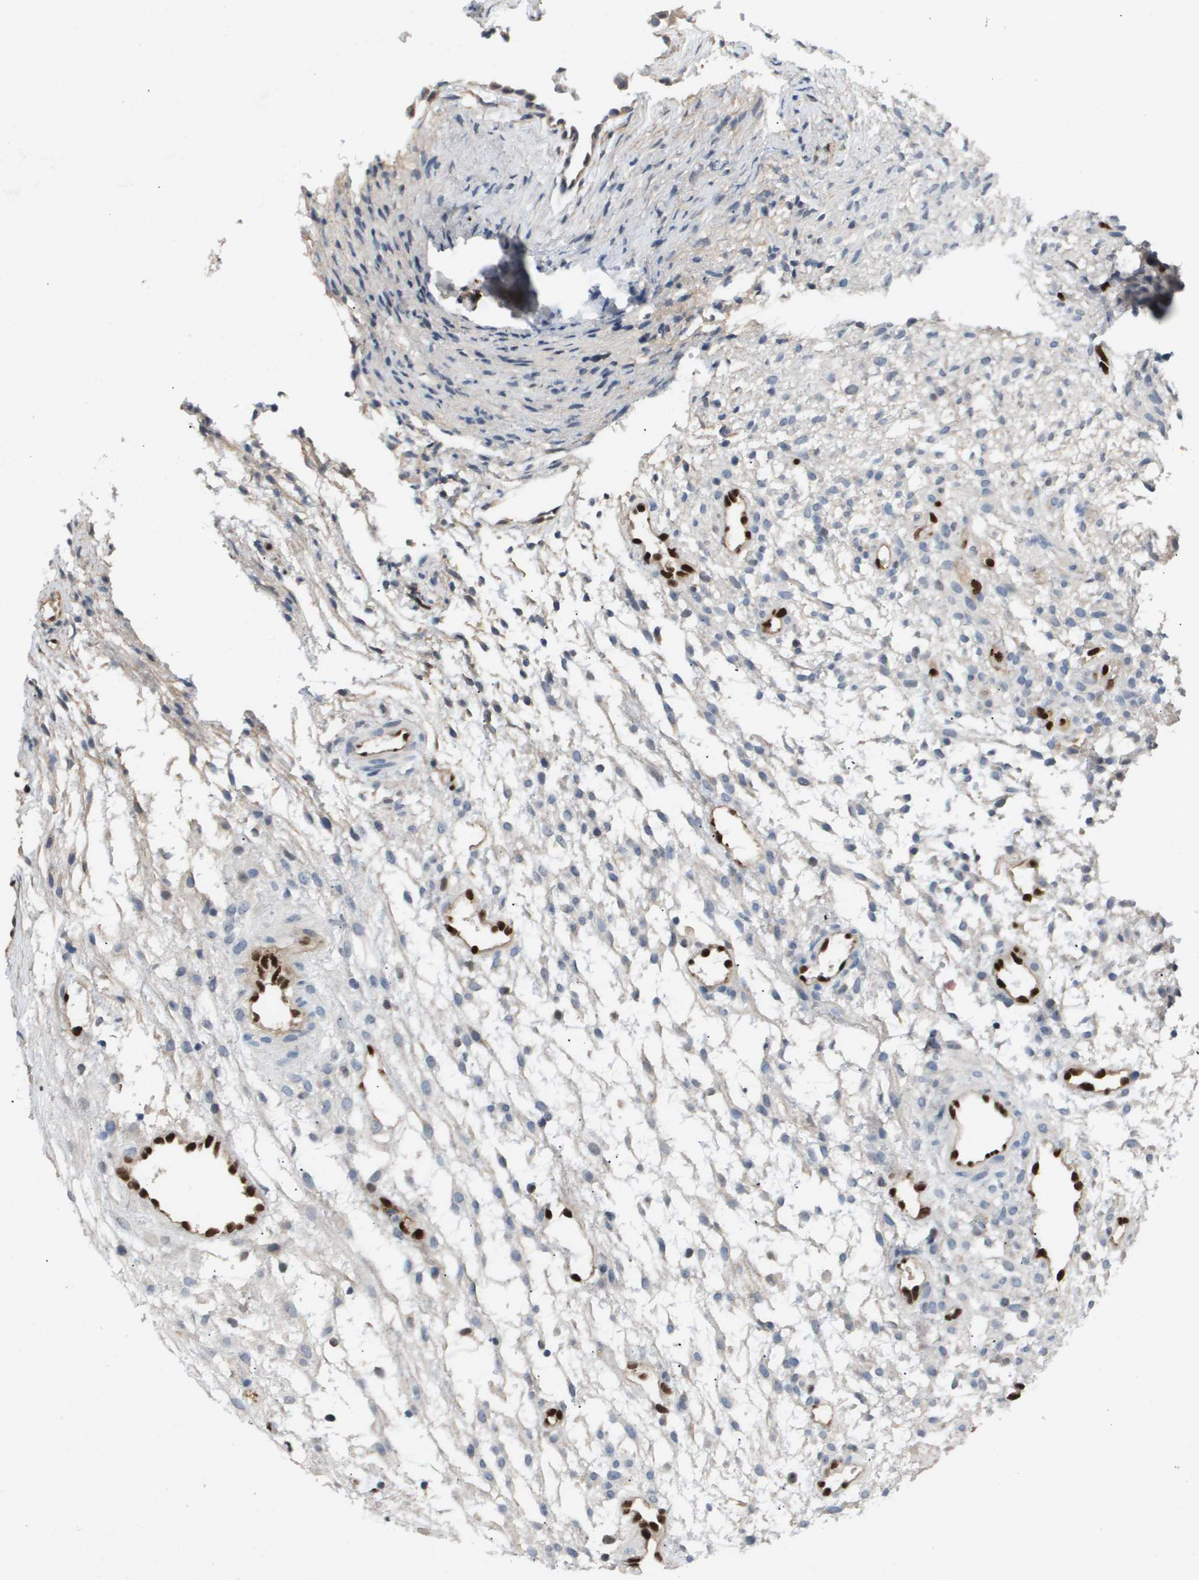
{"staining": {"intensity": "negative", "quantity": "none", "location": "none"}, "tissue": "ovary", "cell_type": "Ovarian stroma cells", "image_type": "normal", "snomed": [{"axis": "morphology", "description": "Normal tissue, NOS"}, {"axis": "morphology", "description": "Cyst, NOS"}, {"axis": "topography", "description": "Ovary"}], "caption": "An immunohistochemistry (IHC) photomicrograph of benign ovary is shown. There is no staining in ovarian stroma cells of ovary. Brightfield microscopy of immunohistochemistry stained with DAB (brown) and hematoxylin (blue), captured at high magnification.", "gene": "ERG", "patient": {"sex": "female", "age": 18}}